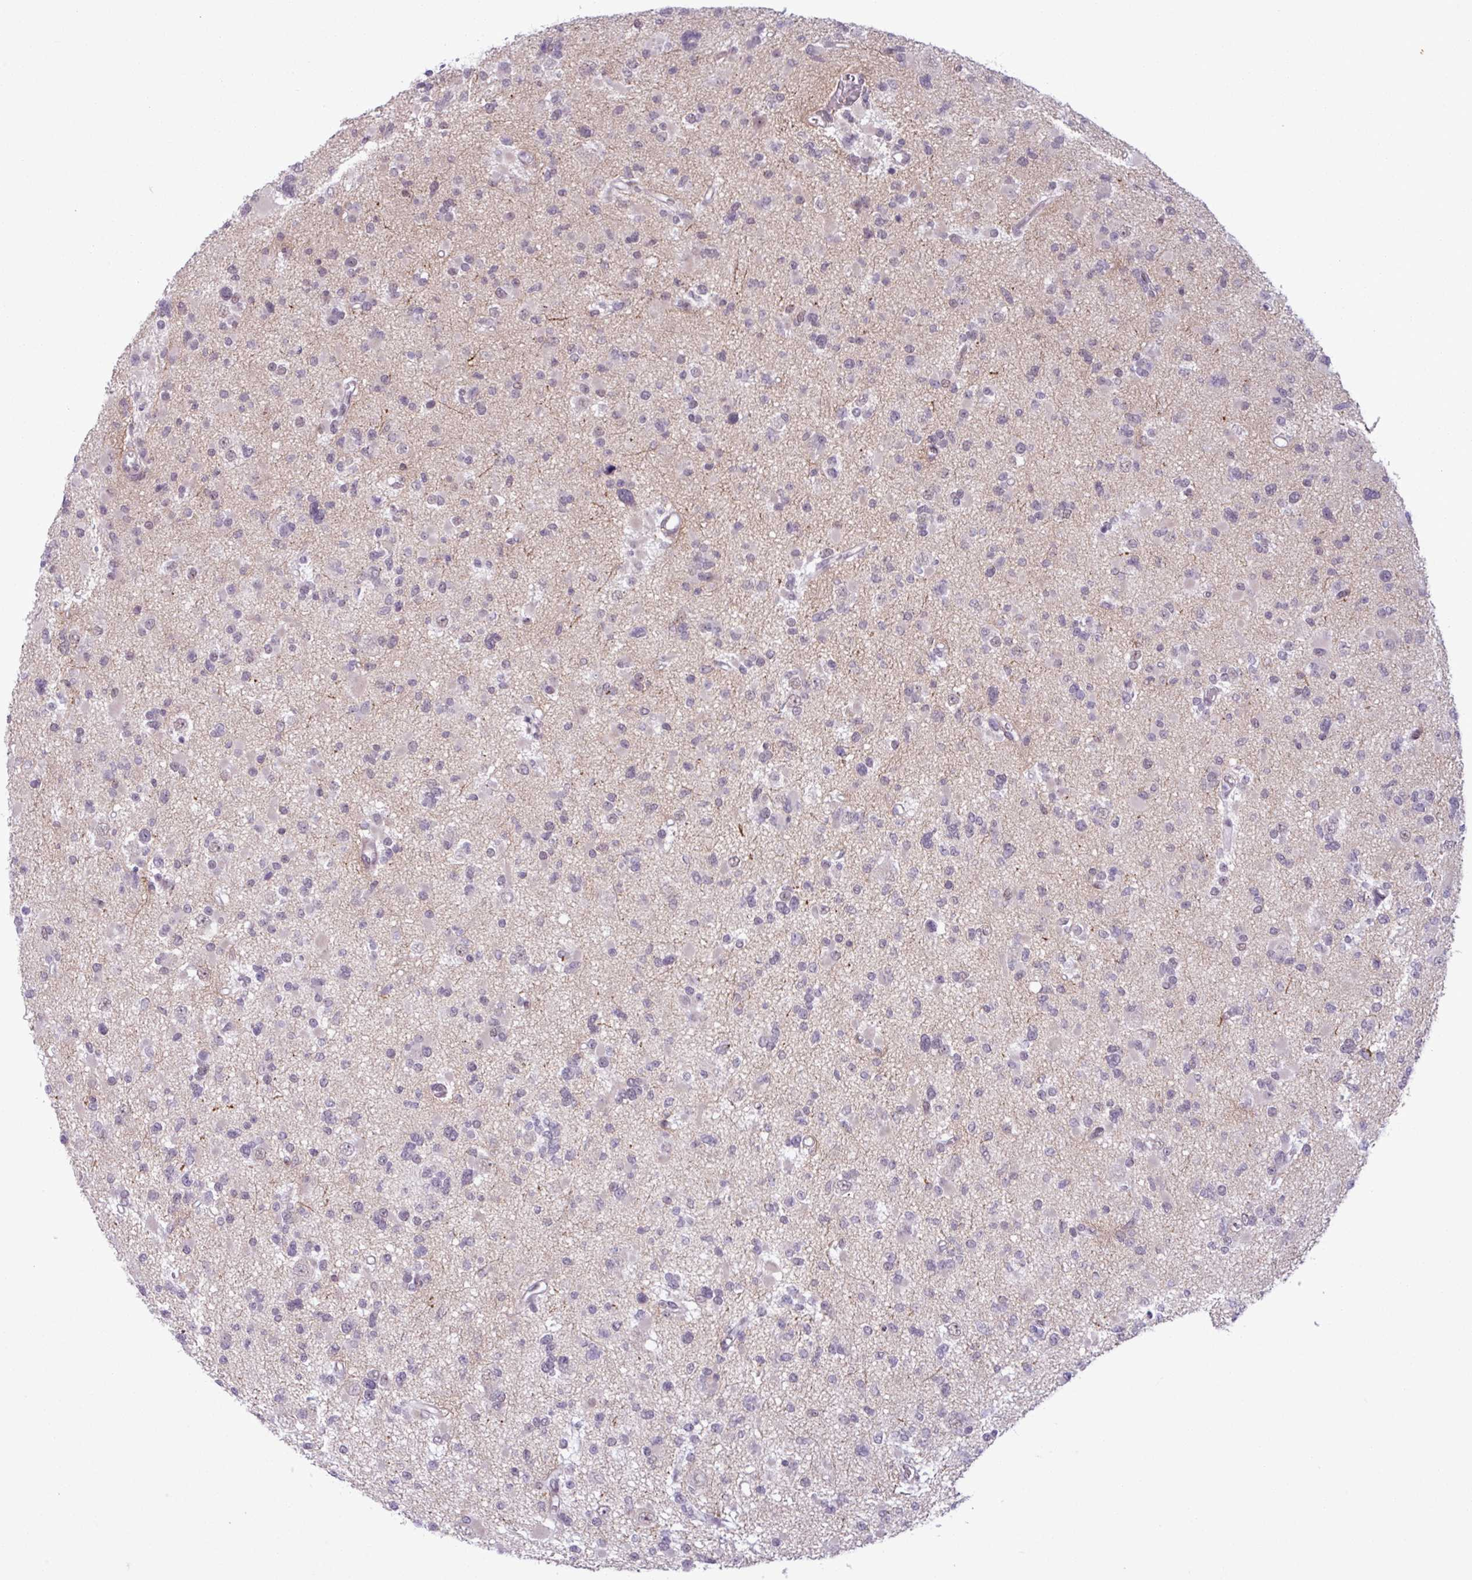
{"staining": {"intensity": "negative", "quantity": "none", "location": "none"}, "tissue": "glioma", "cell_type": "Tumor cells", "image_type": "cancer", "snomed": [{"axis": "morphology", "description": "Glioma, malignant, Low grade"}, {"axis": "topography", "description": "Brain"}], "caption": "Tumor cells show no significant expression in glioma.", "gene": "NOTCH2", "patient": {"sex": "female", "age": 22}}